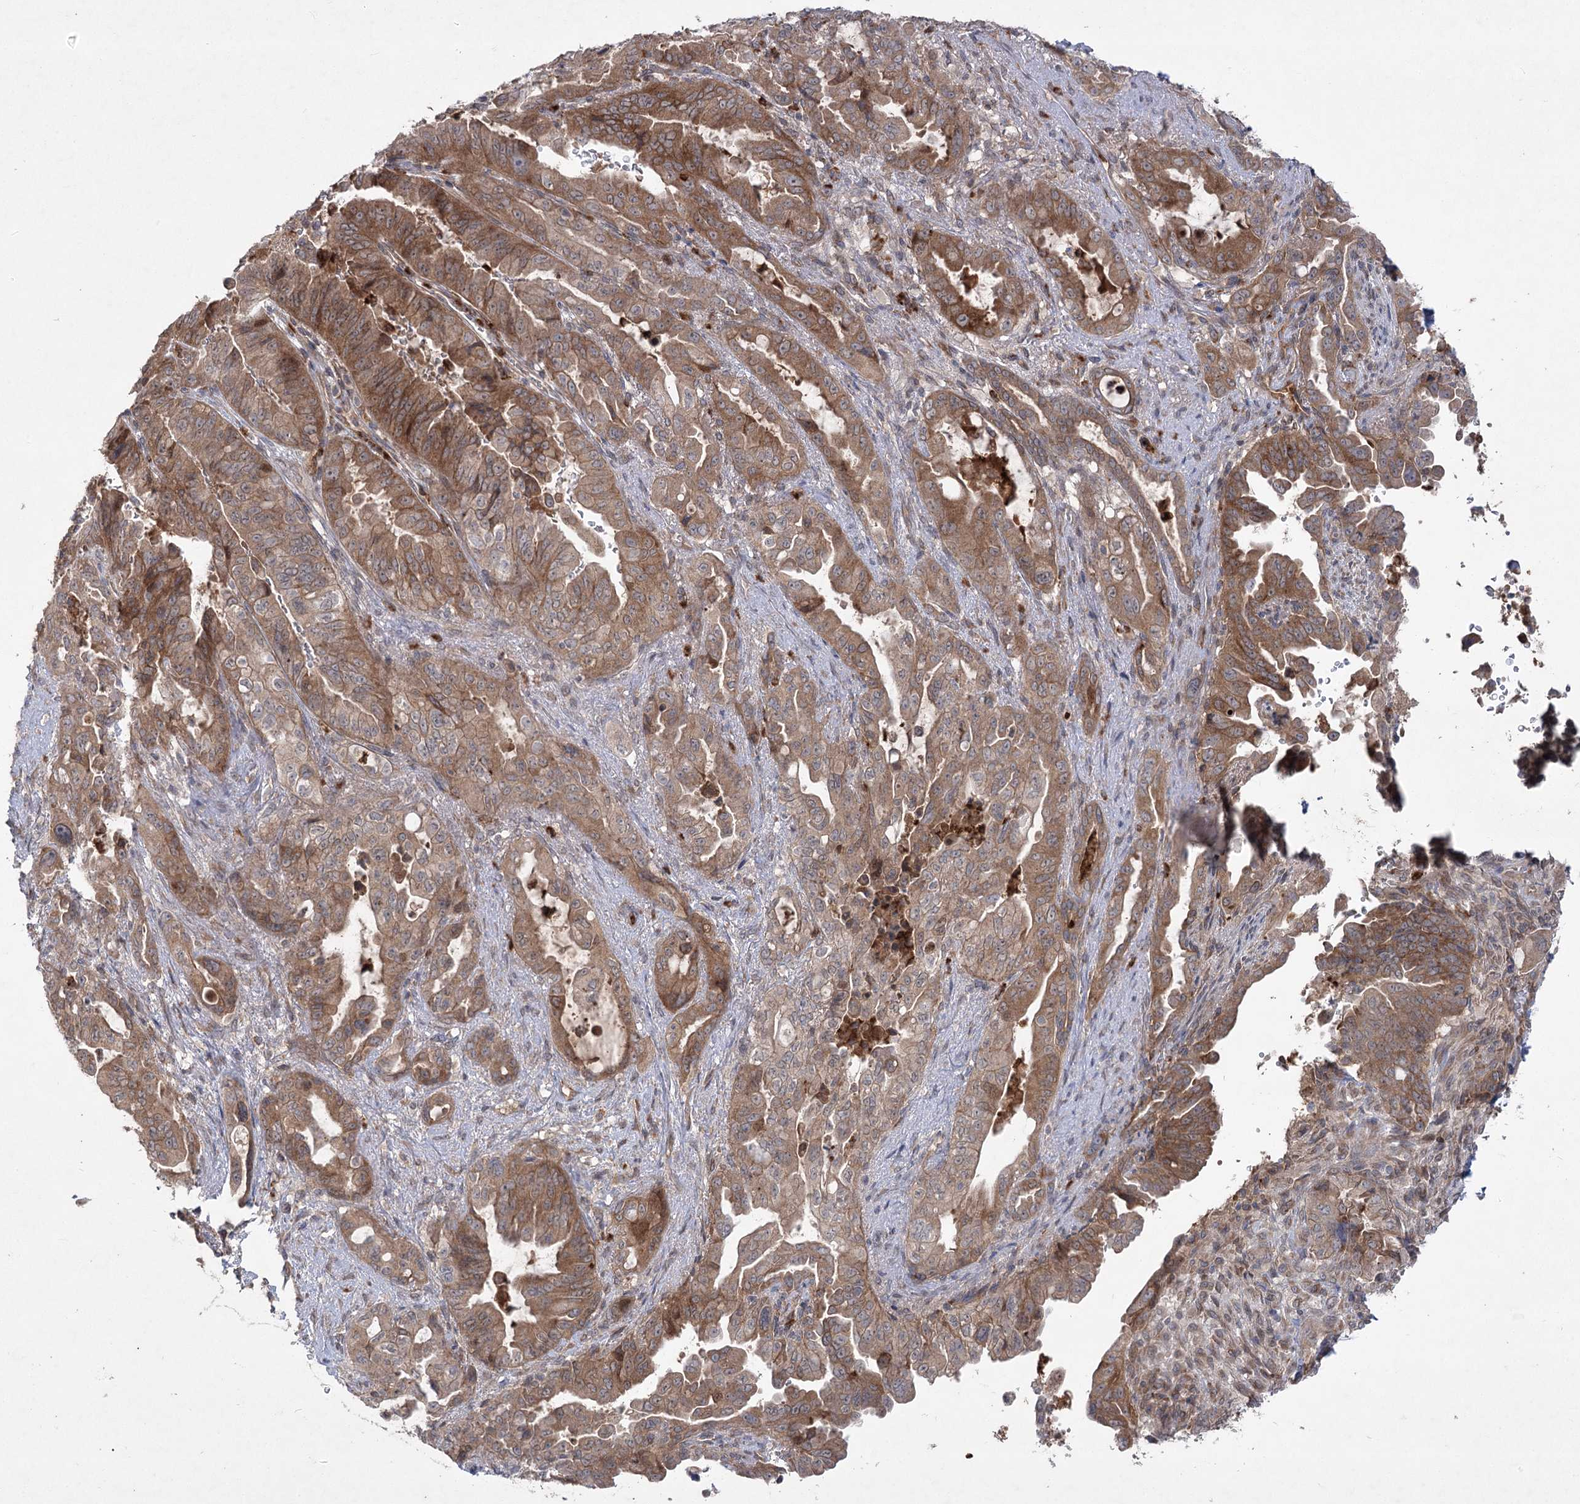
{"staining": {"intensity": "moderate", "quantity": ">75%", "location": "cytoplasmic/membranous"}, "tissue": "pancreatic cancer", "cell_type": "Tumor cells", "image_type": "cancer", "snomed": [{"axis": "morphology", "description": "Adenocarcinoma, NOS"}, {"axis": "topography", "description": "Pancreas"}], "caption": "Immunohistochemistry histopathology image of human pancreatic cancer (adenocarcinoma) stained for a protein (brown), which shows medium levels of moderate cytoplasmic/membranous expression in approximately >75% of tumor cells.", "gene": "PLEKHA5", "patient": {"sex": "male", "age": 70}}